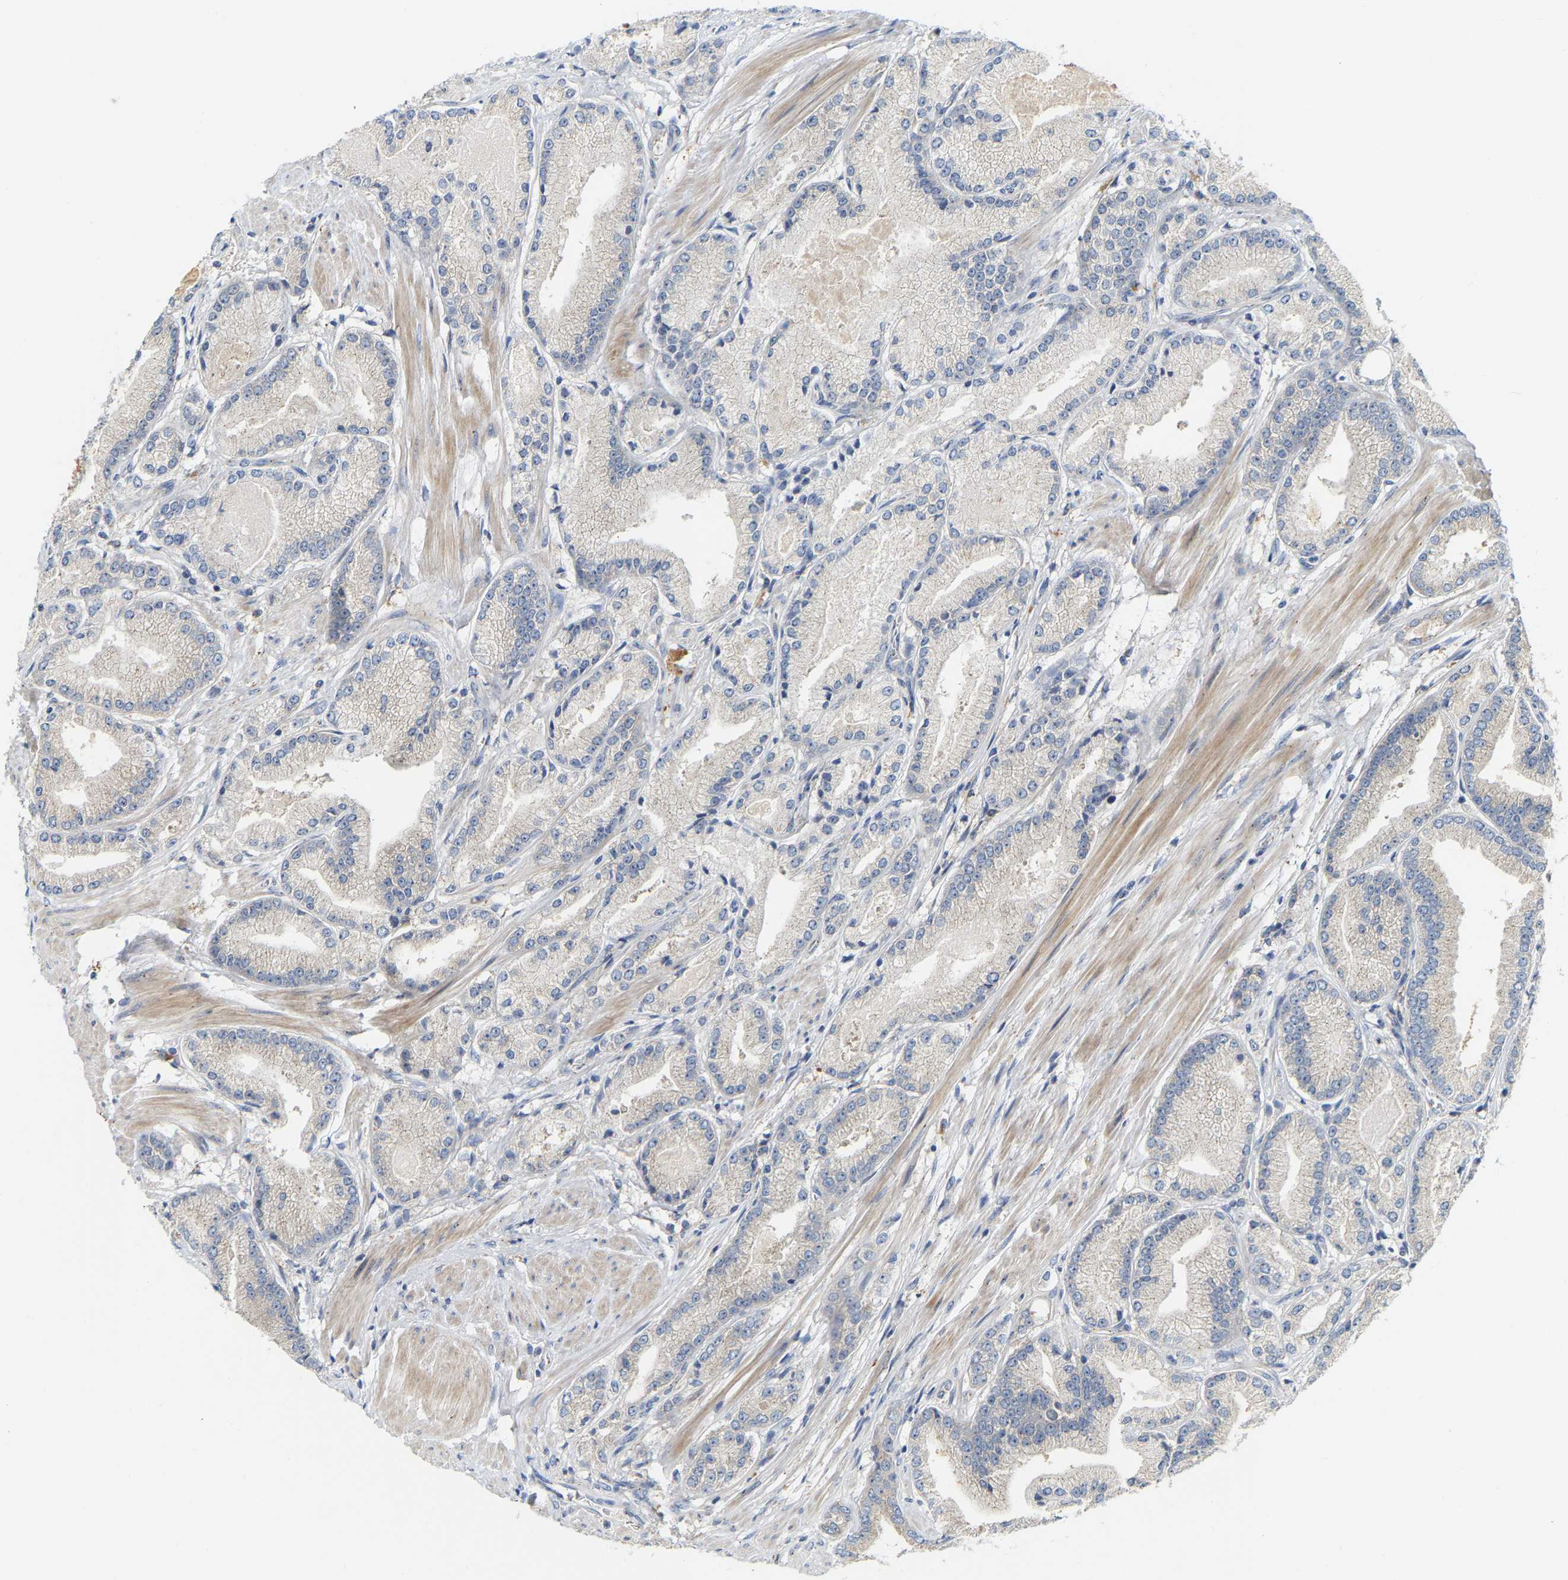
{"staining": {"intensity": "negative", "quantity": "none", "location": "none"}, "tissue": "prostate cancer", "cell_type": "Tumor cells", "image_type": "cancer", "snomed": [{"axis": "morphology", "description": "Adenocarcinoma, High grade"}, {"axis": "topography", "description": "Prostate"}], "caption": "DAB immunohistochemical staining of adenocarcinoma (high-grade) (prostate) shows no significant expression in tumor cells.", "gene": "PCNT", "patient": {"sex": "male", "age": 50}}